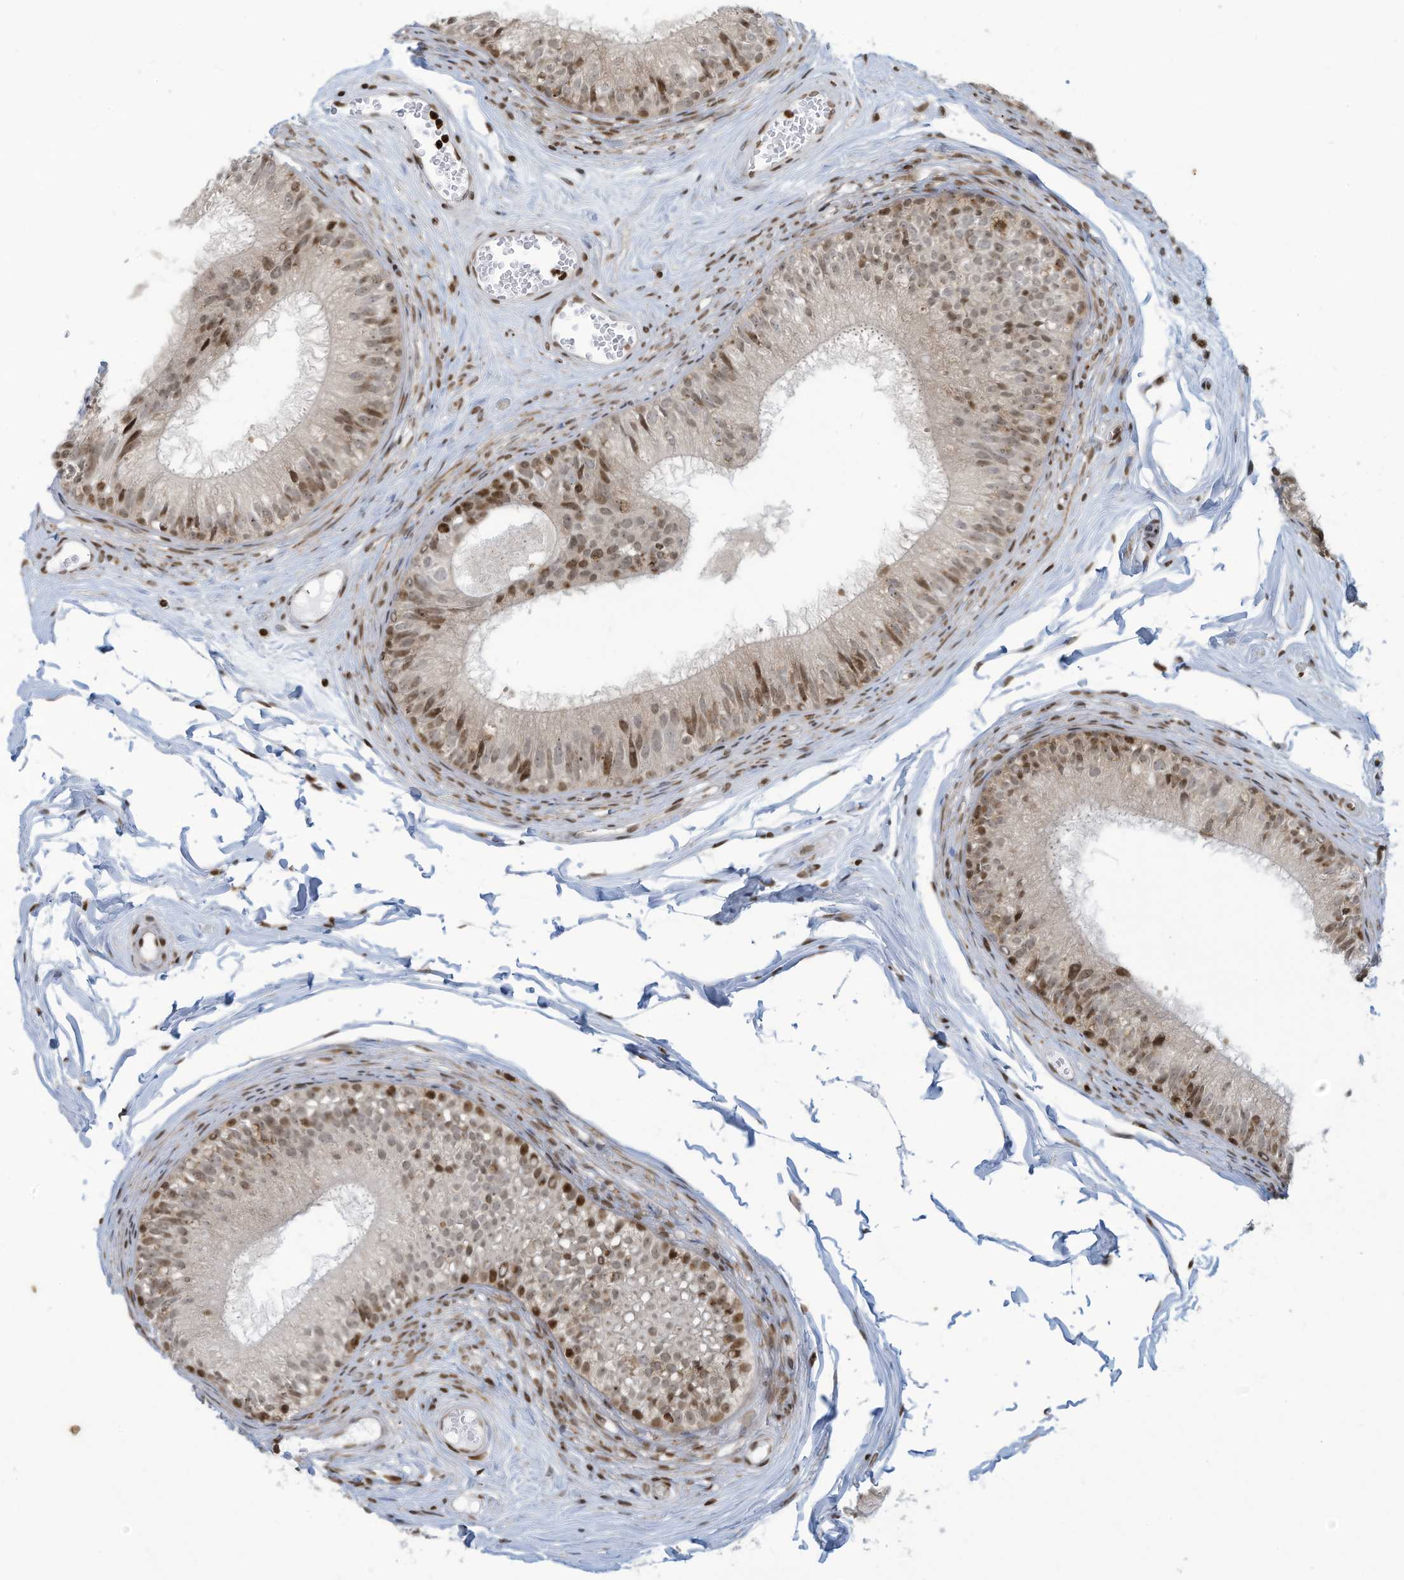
{"staining": {"intensity": "strong", "quantity": "25%-75%", "location": "nuclear"}, "tissue": "epididymis", "cell_type": "Glandular cells", "image_type": "normal", "snomed": [{"axis": "morphology", "description": "Normal tissue, NOS"}, {"axis": "morphology", "description": "Seminoma in situ"}, {"axis": "topography", "description": "Testis"}, {"axis": "topography", "description": "Epididymis"}], "caption": "Epididymis stained with a brown dye displays strong nuclear positive expression in about 25%-75% of glandular cells.", "gene": "ADI1", "patient": {"sex": "male", "age": 28}}